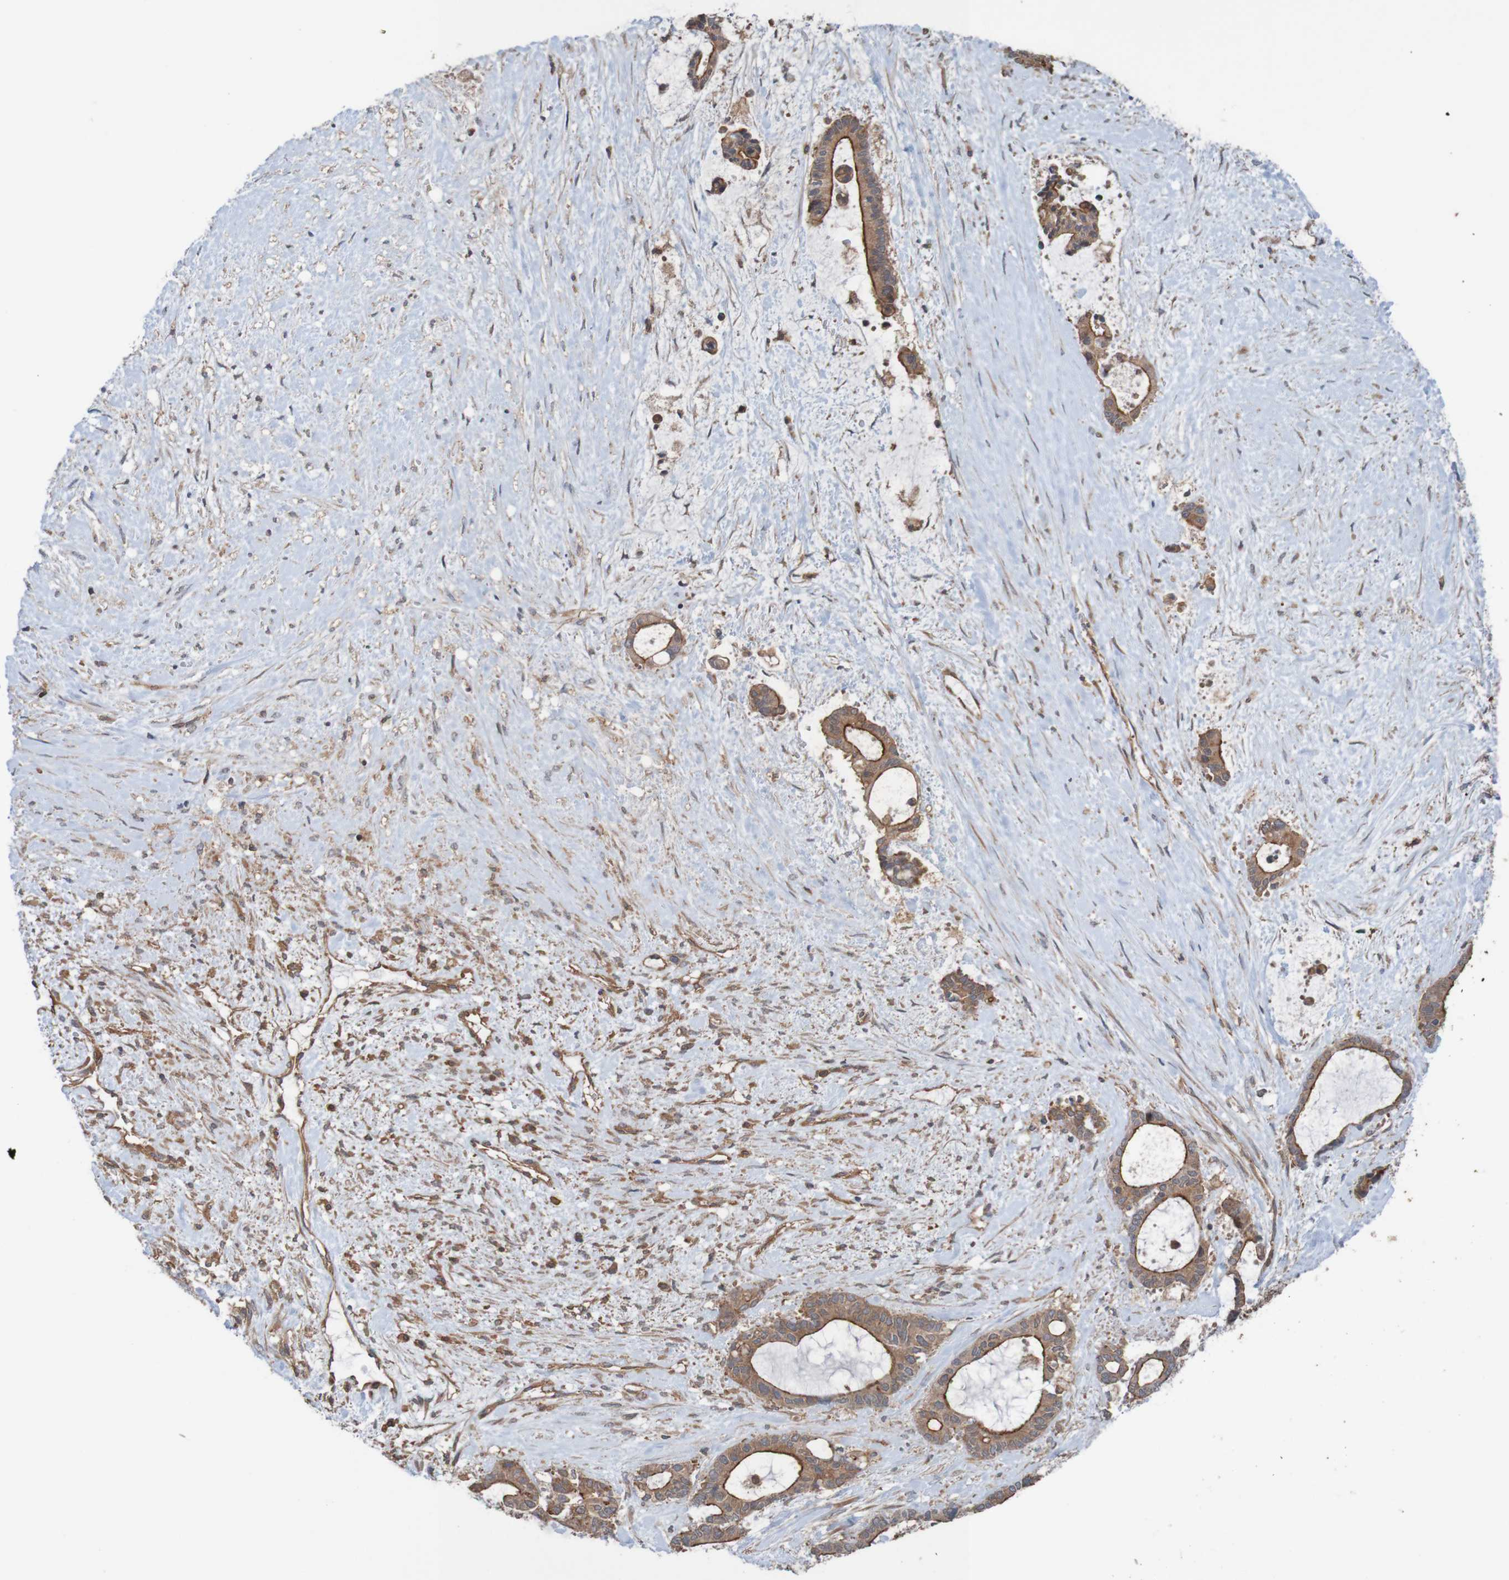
{"staining": {"intensity": "moderate", "quantity": ">75%", "location": "cytoplasmic/membranous"}, "tissue": "liver cancer", "cell_type": "Tumor cells", "image_type": "cancer", "snomed": [{"axis": "morphology", "description": "Normal tissue, NOS"}, {"axis": "morphology", "description": "Cholangiocarcinoma"}, {"axis": "topography", "description": "Liver"}, {"axis": "topography", "description": "Peripheral nerve tissue"}], "caption": "High-magnification brightfield microscopy of liver cholangiocarcinoma stained with DAB (3,3'-diaminobenzidine) (brown) and counterstained with hematoxylin (blue). tumor cells exhibit moderate cytoplasmic/membranous staining is present in about>75% of cells.", "gene": "ARHGEF11", "patient": {"sex": "female", "age": 73}}